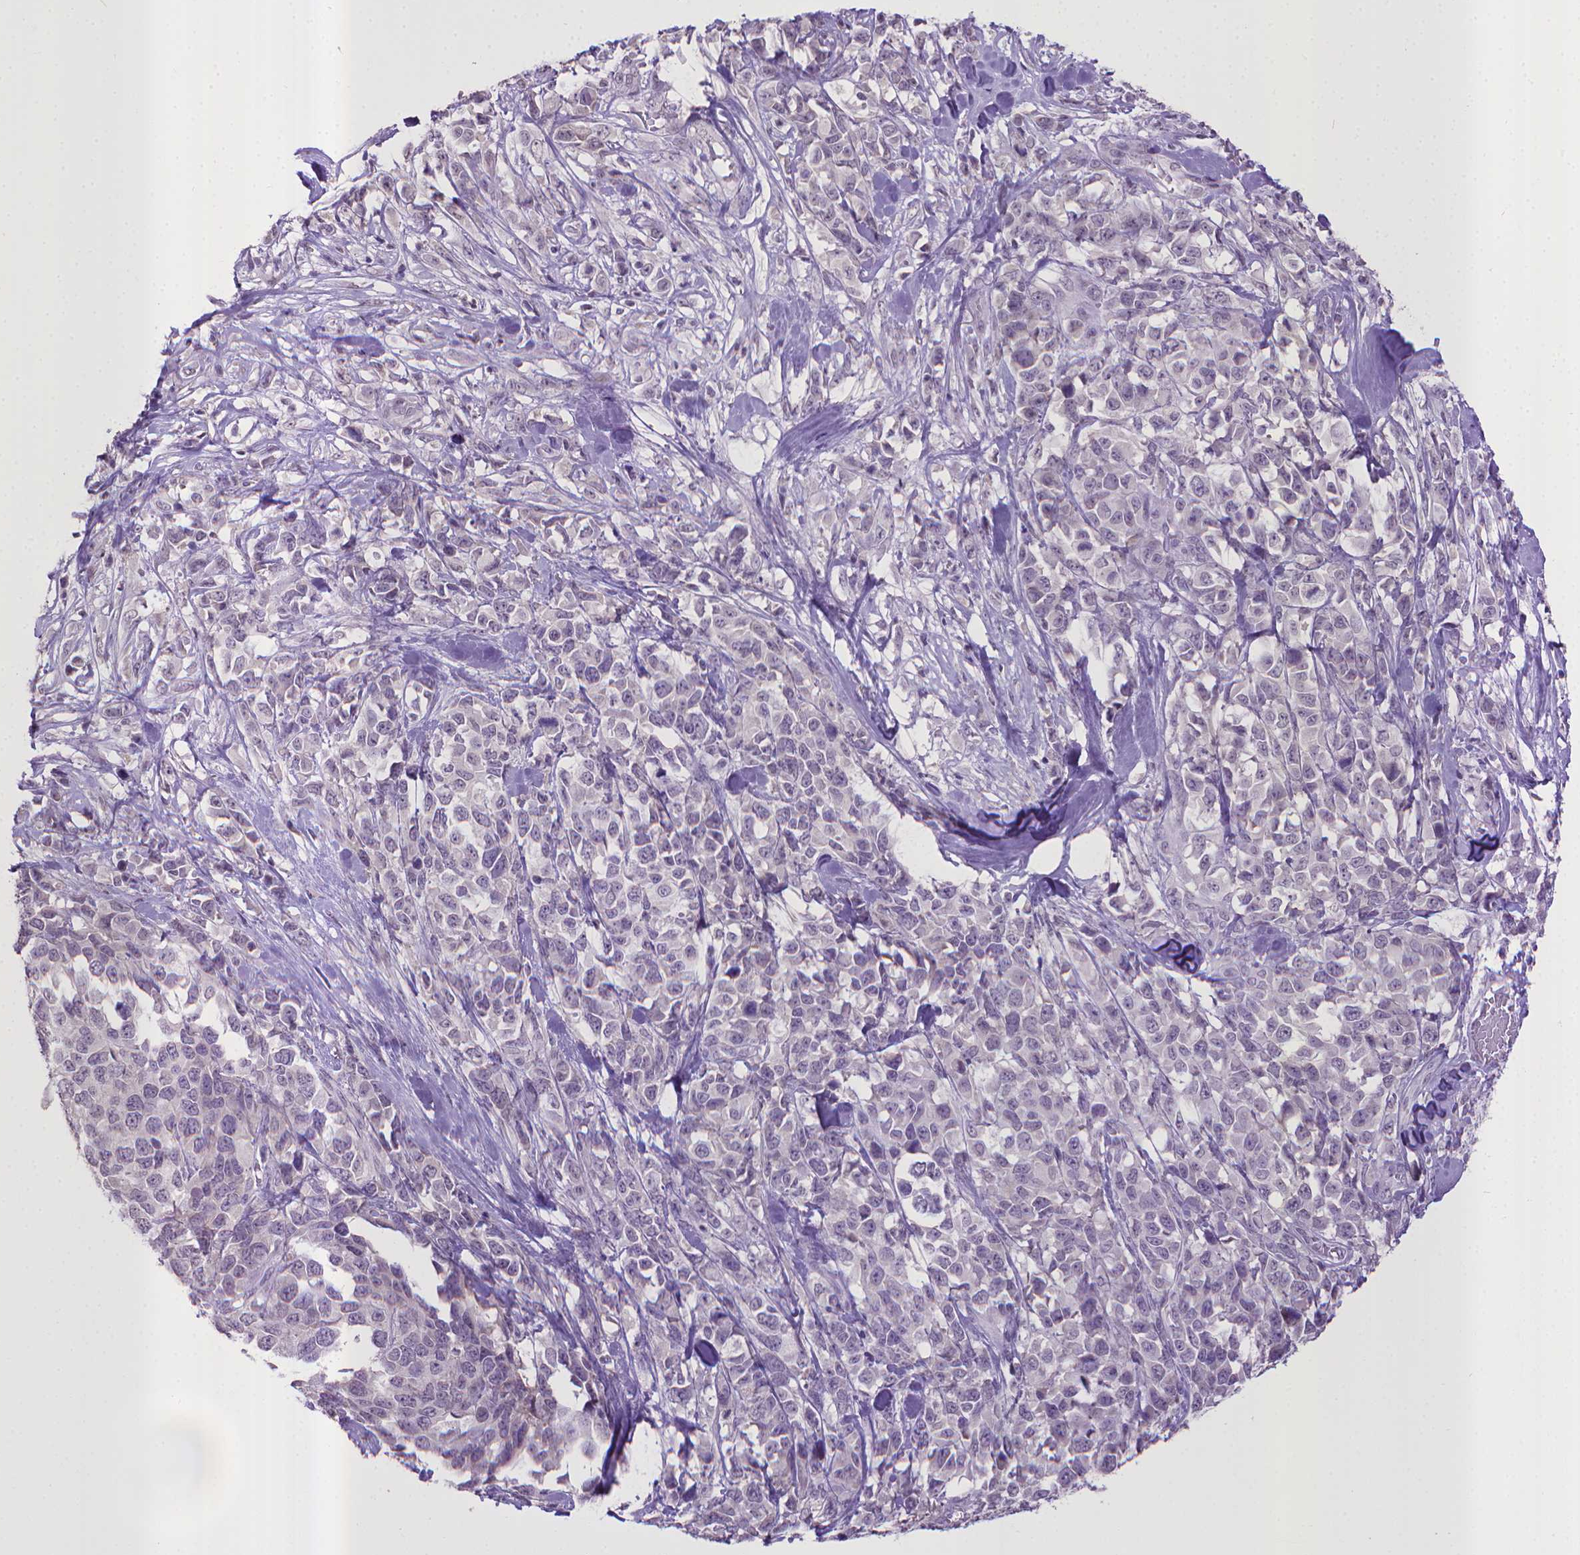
{"staining": {"intensity": "negative", "quantity": "none", "location": "none"}, "tissue": "melanoma", "cell_type": "Tumor cells", "image_type": "cancer", "snomed": [{"axis": "morphology", "description": "Malignant melanoma, Metastatic site"}, {"axis": "topography", "description": "Skin"}], "caption": "A micrograph of human melanoma is negative for staining in tumor cells. (DAB IHC, high magnification).", "gene": "KMO", "patient": {"sex": "male", "age": 84}}